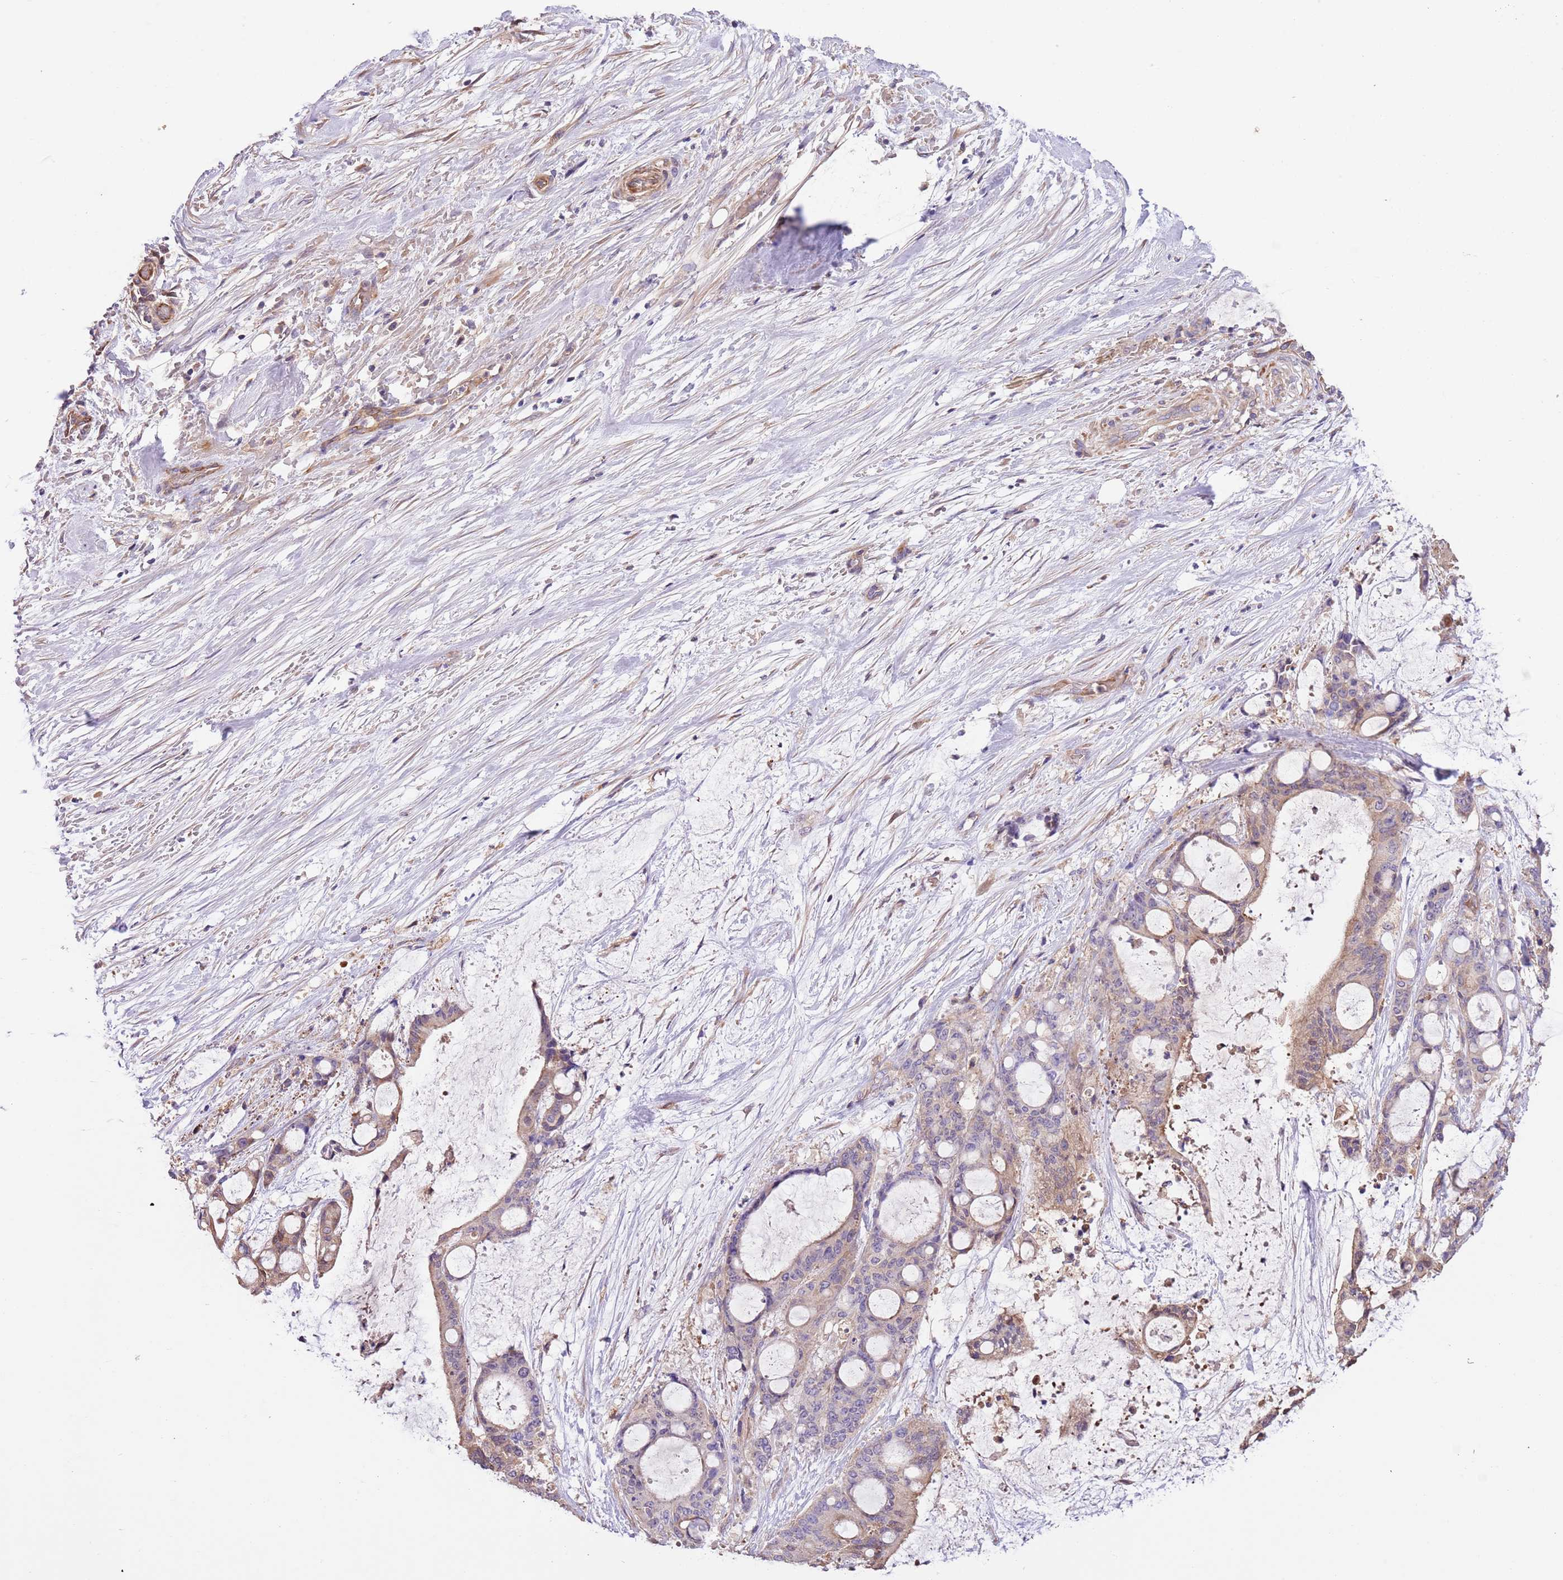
{"staining": {"intensity": "weak", "quantity": "<25%", "location": "cytoplasmic/membranous"}, "tissue": "liver cancer", "cell_type": "Tumor cells", "image_type": "cancer", "snomed": [{"axis": "morphology", "description": "Normal tissue, NOS"}, {"axis": "morphology", "description": "Cholangiocarcinoma"}, {"axis": "topography", "description": "Liver"}, {"axis": "topography", "description": "Peripheral nerve tissue"}], "caption": "There is no significant positivity in tumor cells of liver cancer (cholangiocarcinoma).", "gene": "FAM89B", "patient": {"sex": "female", "age": 73}}